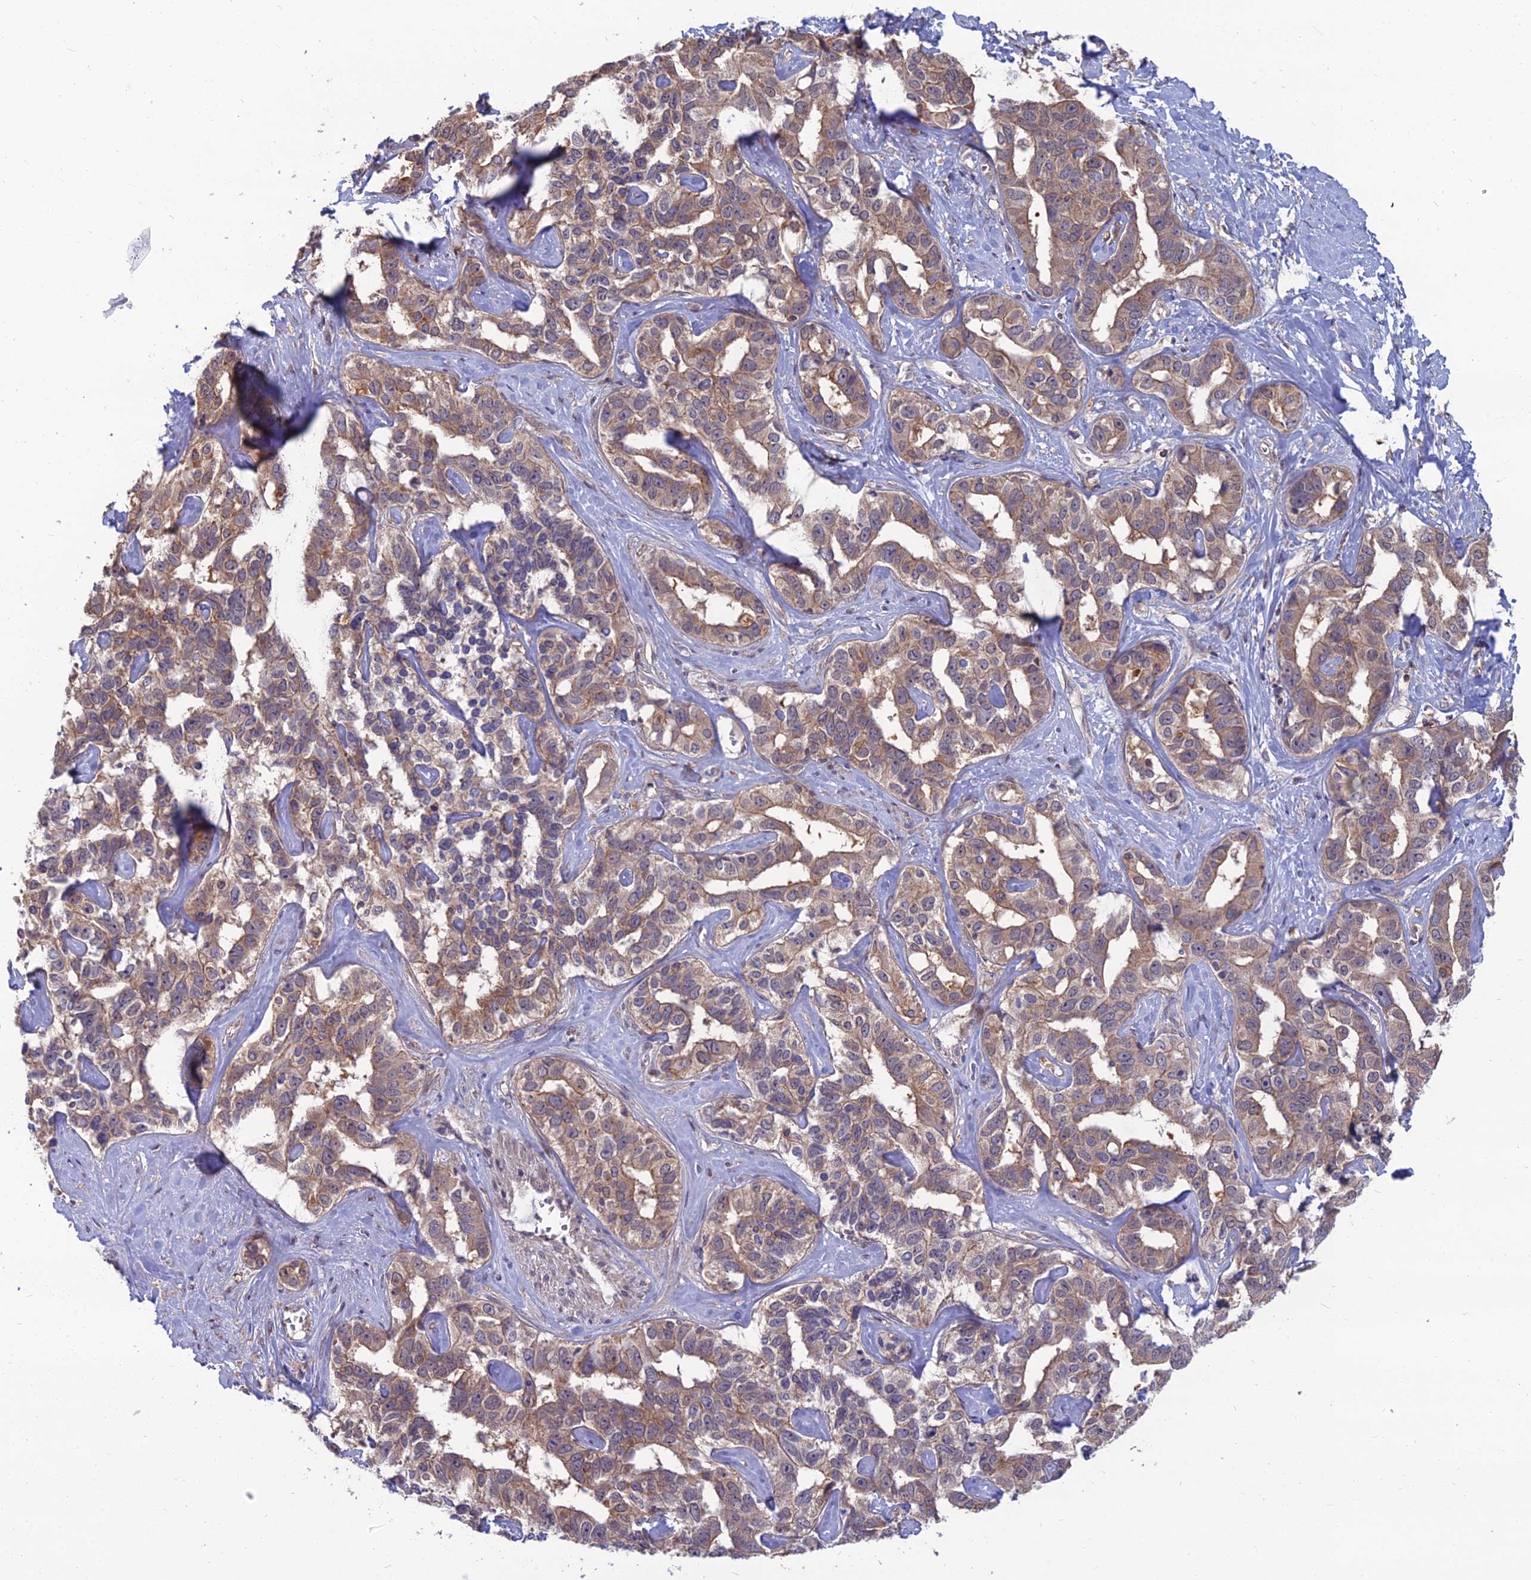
{"staining": {"intensity": "moderate", "quantity": ">75%", "location": "cytoplasmic/membranous"}, "tissue": "liver cancer", "cell_type": "Tumor cells", "image_type": "cancer", "snomed": [{"axis": "morphology", "description": "Cholangiocarcinoma"}, {"axis": "topography", "description": "Liver"}], "caption": "Immunohistochemical staining of human liver cholangiocarcinoma shows medium levels of moderate cytoplasmic/membranous protein positivity in about >75% of tumor cells.", "gene": "OPA3", "patient": {"sex": "male", "age": 59}}